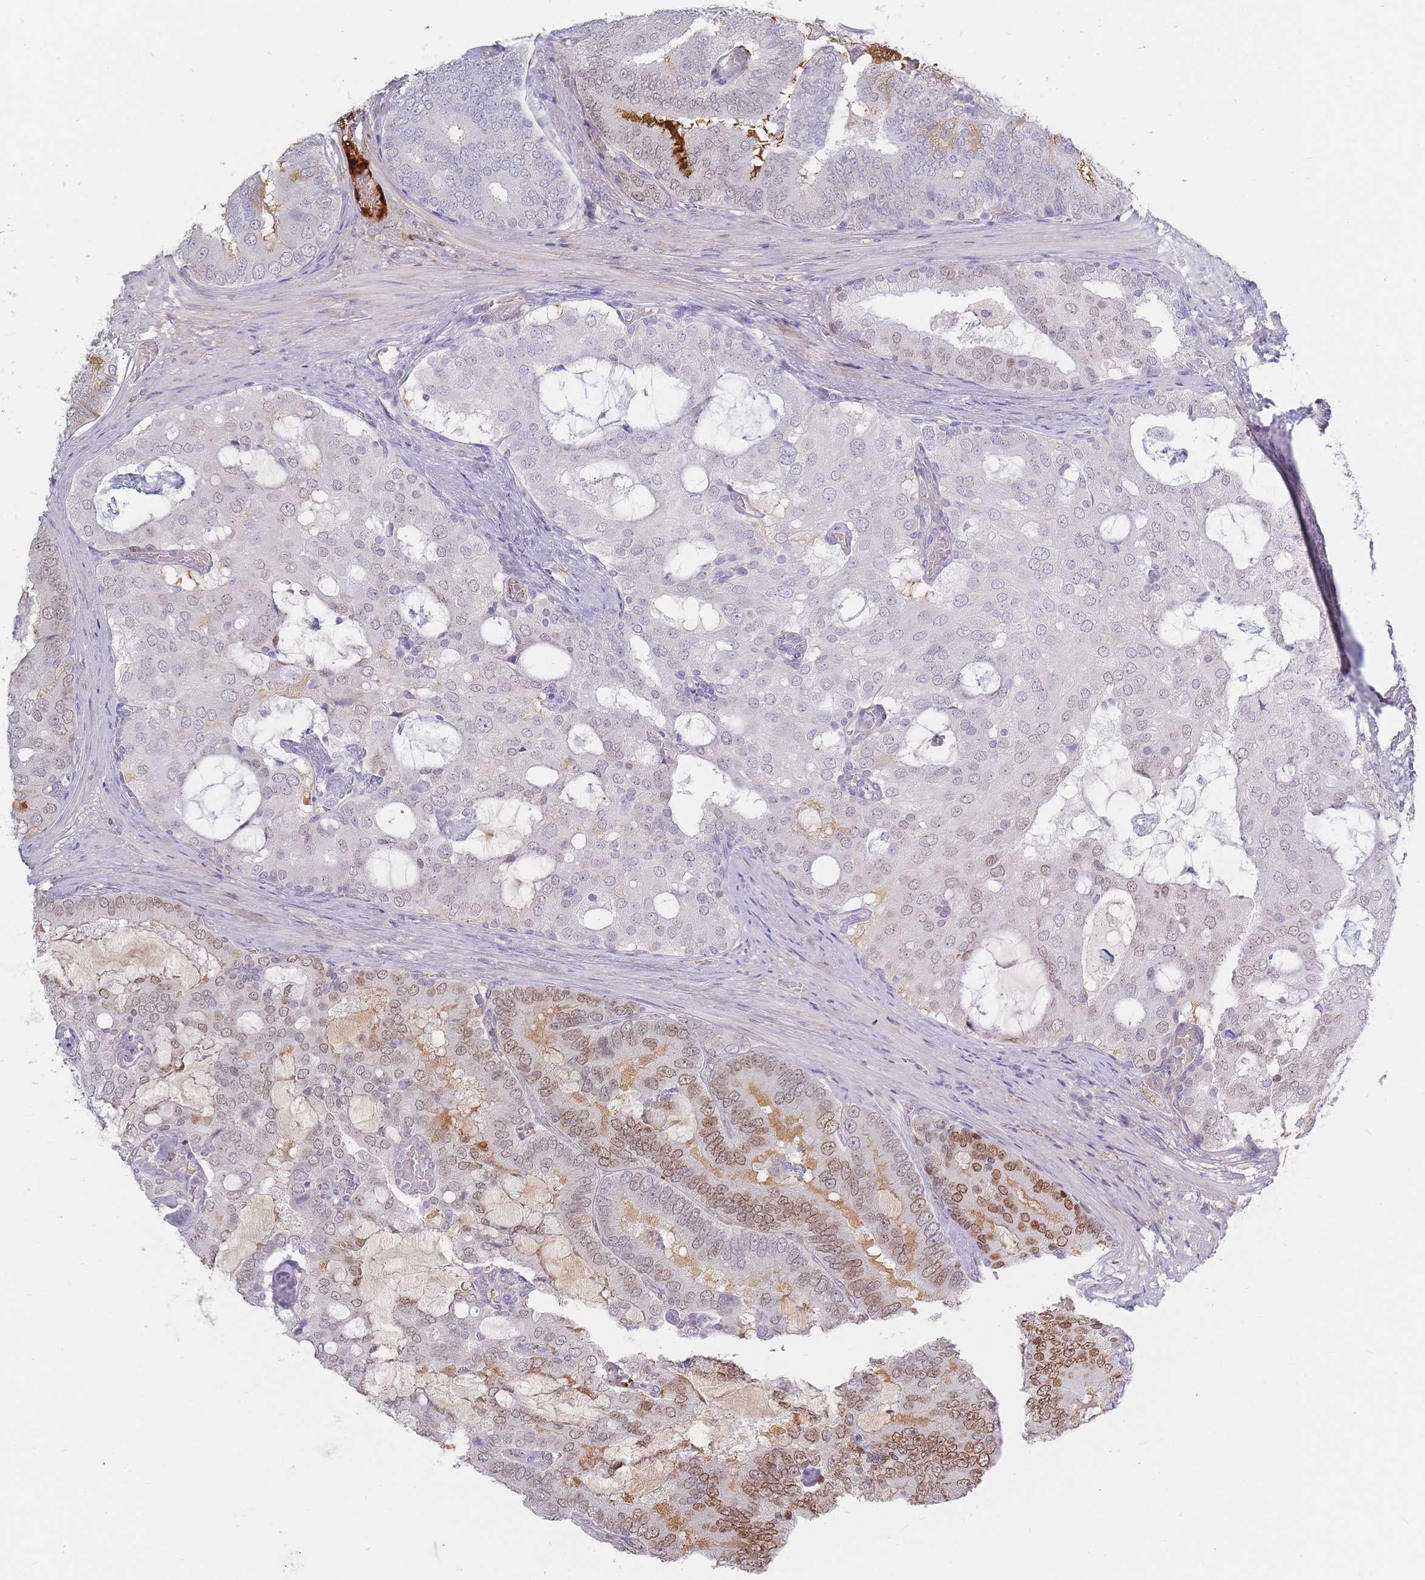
{"staining": {"intensity": "moderate", "quantity": "<25%", "location": "nuclear"}, "tissue": "prostate cancer", "cell_type": "Tumor cells", "image_type": "cancer", "snomed": [{"axis": "morphology", "description": "Adenocarcinoma, High grade"}, {"axis": "topography", "description": "Prostate"}], "caption": "Tumor cells show low levels of moderate nuclear expression in about <25% of cells in prostate cancer (high-grade adenocarcinoma).", "gene": "PRG4", "patient": {"sex": "male", "age": 55}}